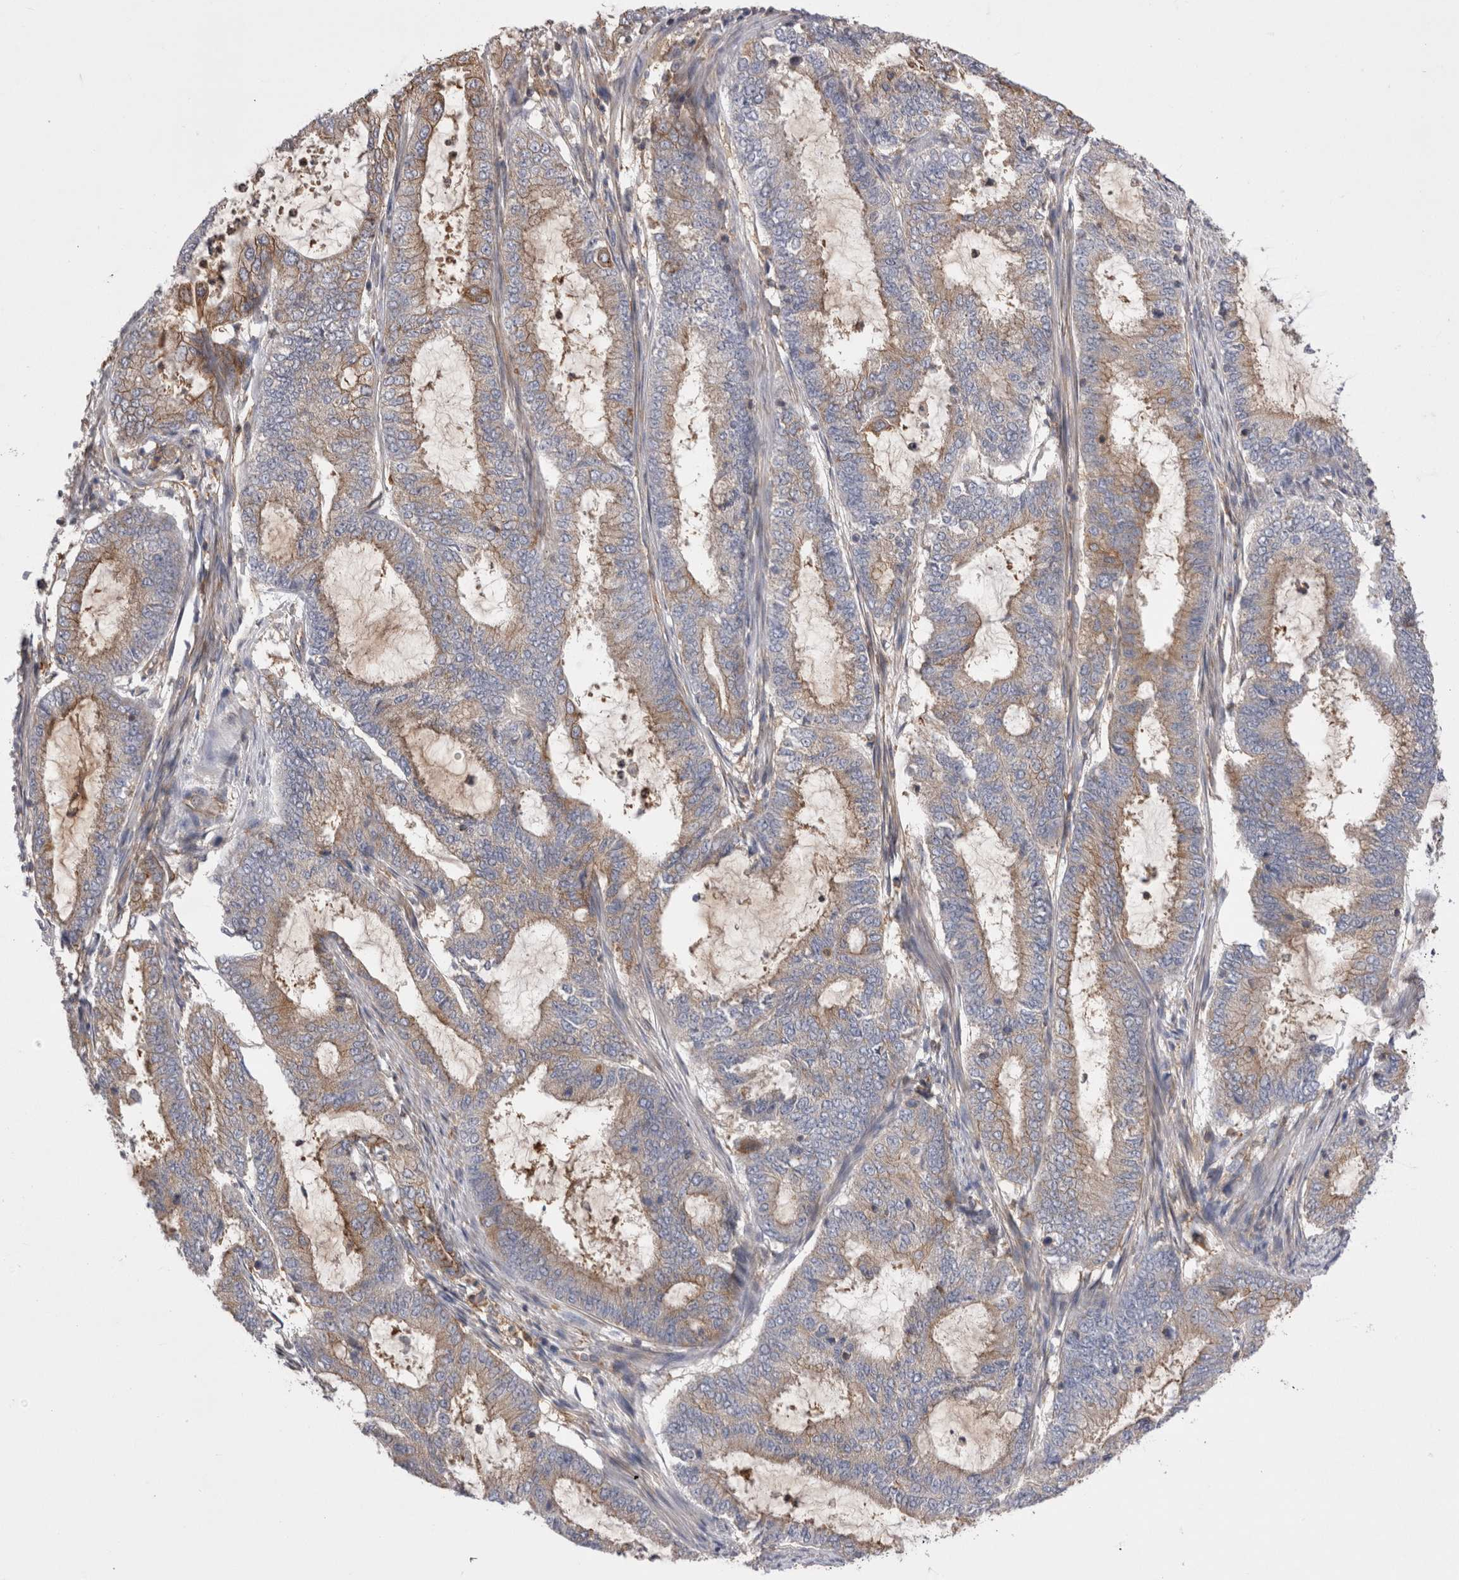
{"staining": {"intensity": "moderate", "quantity": "25%-75%", "location": "cytoplasmic/membranous"}, "tissue": "endometrial cancer", "cell_type": "Tumor cells", "image_type": "cancer", "snomed": [{"axis": "morphology", "description": "Adenocarcinoma, NOS"}, {"axis": "topography", "description": "Endometrium"}], "caption": "Immunohistochemical staining of endometrial cancer shows moderate cytoplasmic/membranous protein positivity in about 25%-75% of tumor cells.", "gene": "RAB11FIP1", "patient": {"sex": "female", "age": 51}}